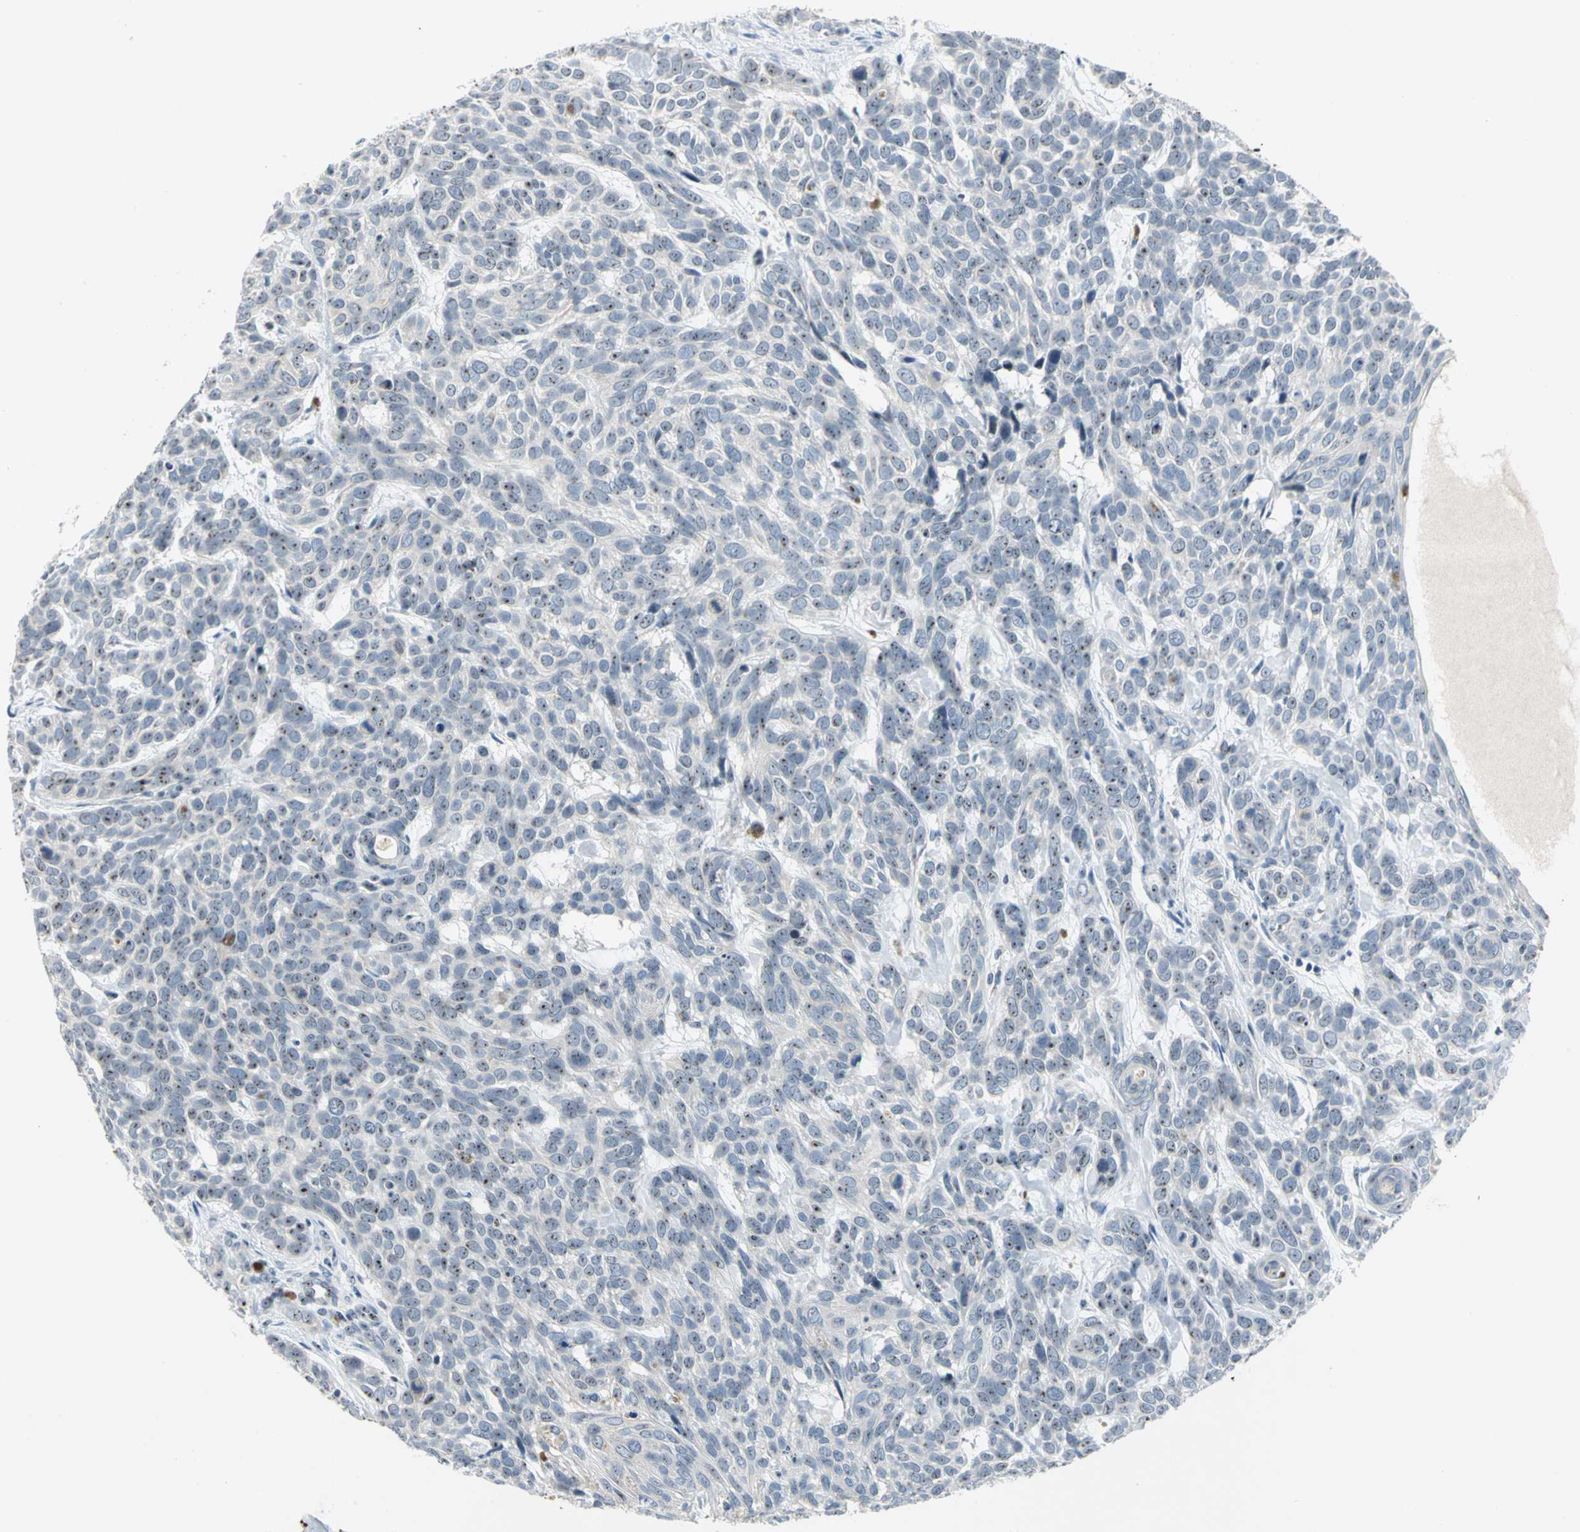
{"staining": {"intensity": "moderate", "quantity": ">75%", "location": "nuclear"}, "tissue": "skin cancer", "cell_type": "Tumor cells", "image_type": "cancer", "snomed": [{"axis": "morphology", "description": "Basal cell carcinoma"}, {"axis": "topography", "description": "Skin"}], "caption": "Moderate nuclear protein positivity is present in about >75% of tumor cells in skin cancer (basal cell carcinoma).", "gene": "MYBBP1A", "patient": {"sex": "male", "age": 87}}